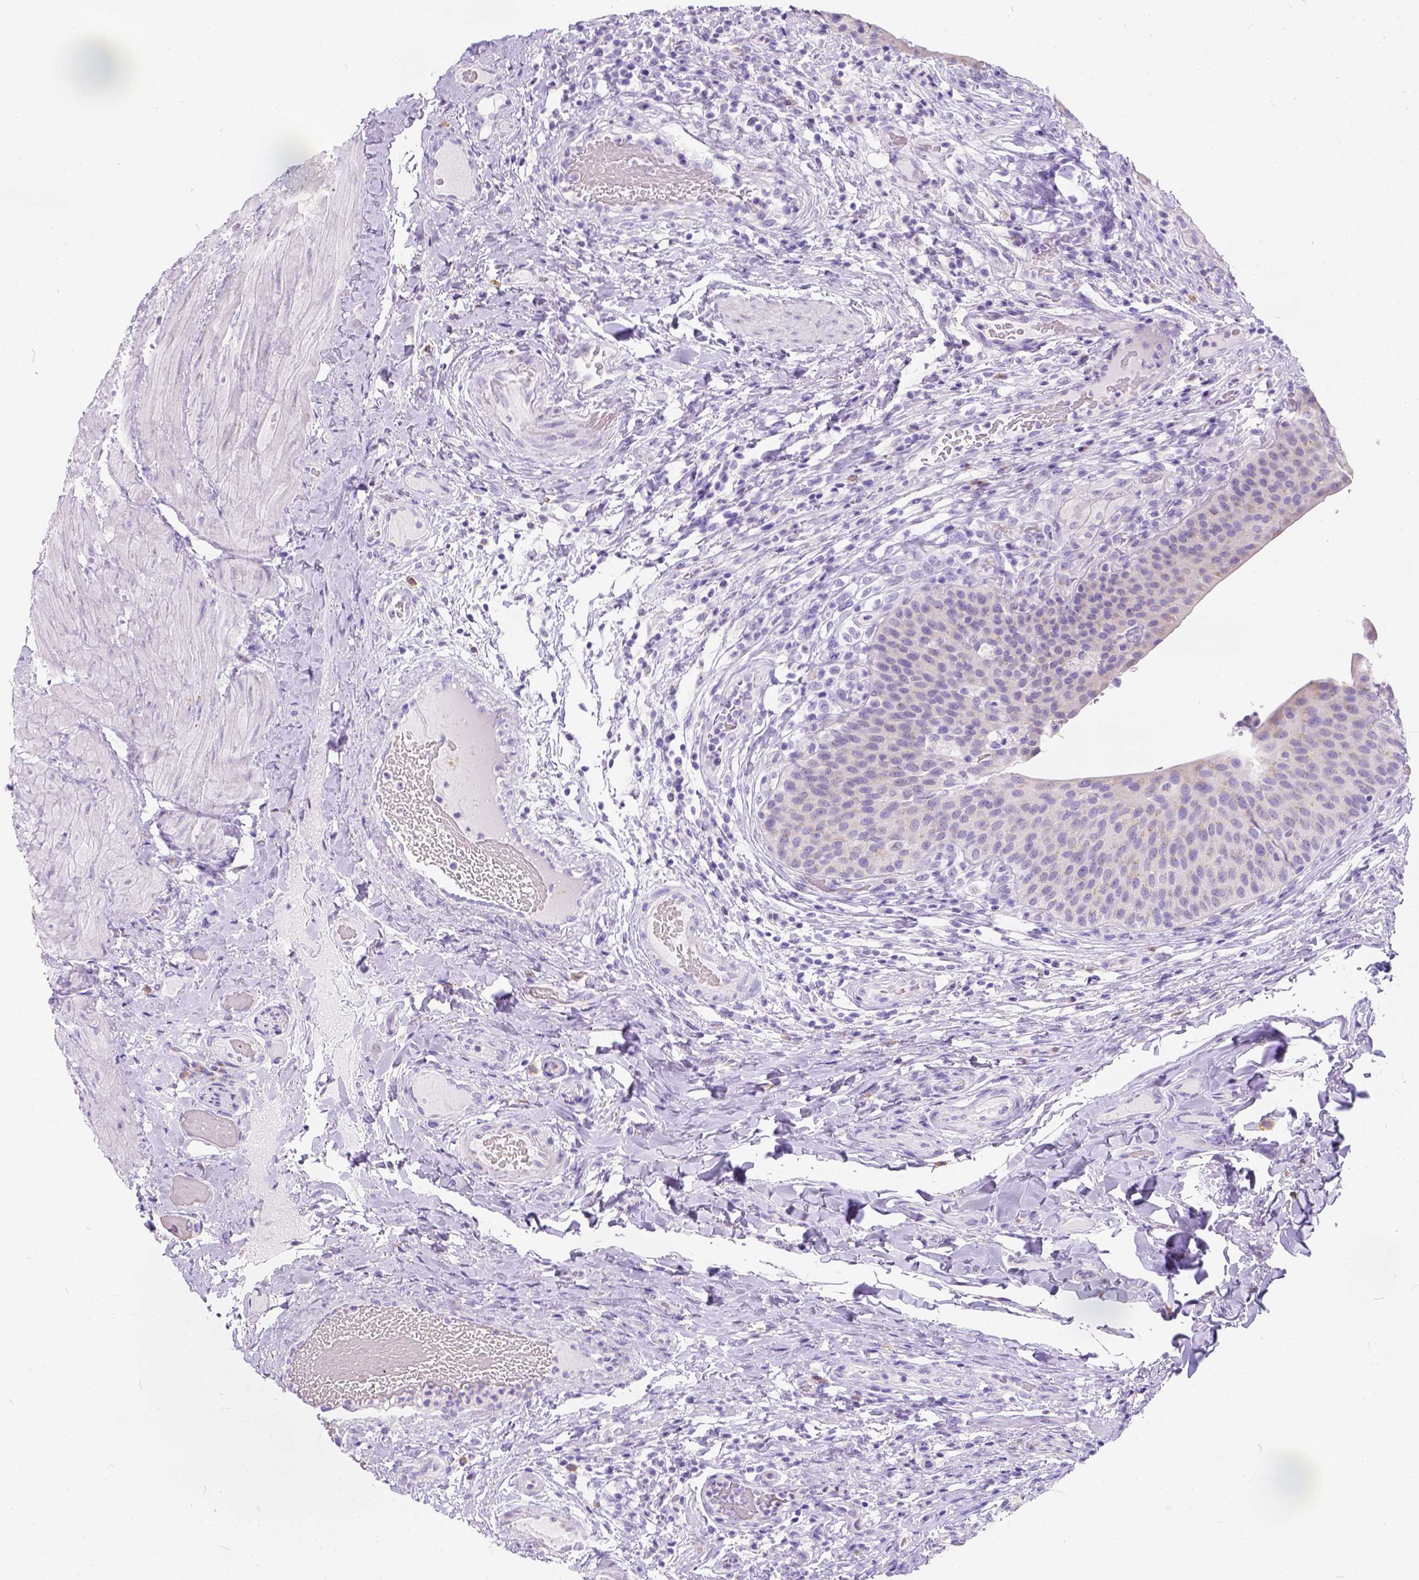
{"staining": {"intensity": "negative", "quantity": "none", "location": "none"}, "tissue": "urinary bladder", "cell_type": "Urothelial cells", "image_type": "normal", "snomed": [{"axis": "morphology", "description": "Normal tissue, NOS"}, {"axis": "topography", "description": "Urinary bladder"}], "caption": "IHC micrograph of normal urinary bladder stained for a protein (brown), which displays no expression in urothelial cells. (DAB (3,3'-diaminobenzidine) immunohistochemistry with hematoxylin counter stain).", "gene": "PHF7", "patient": {"sex": "male", "age": 66}}